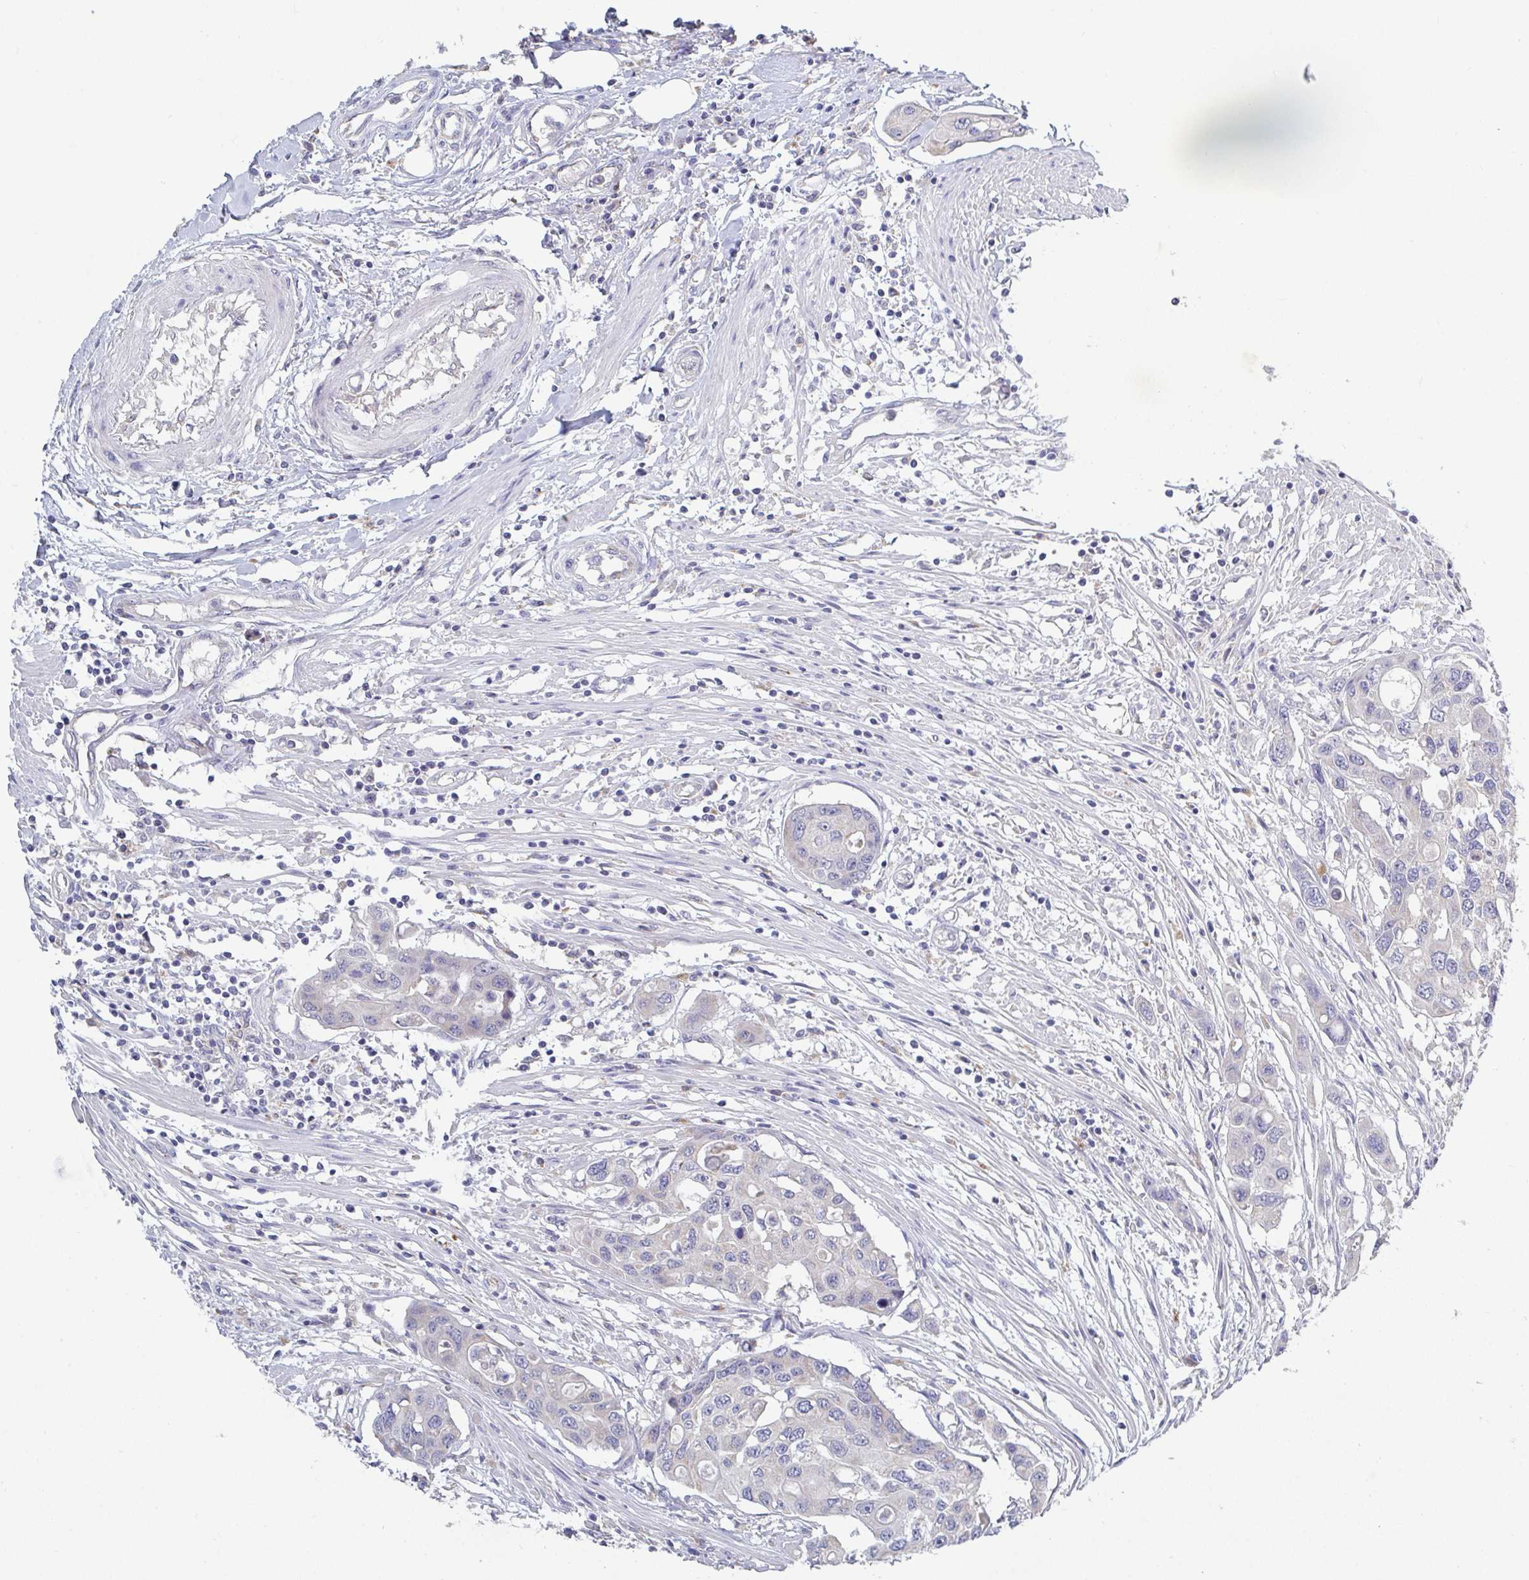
{"staining": {"intensity": "negative", "quantity": "none", "location": "none"}, "tissue": "colorectal cancer", "cell_type": "Tumor cells", "image_type": "cancer", "snomed": [{"axis": "morphology", "description": "Adenocarcinoma, NOS"}, {"axis": "topography", "description": "Colon"}], "caption": "Colorectal cancer (adenocarcinoma) stained for a protein using IHC exhibits no positivity tumor cells.", "gene": "GALNT13", "patient": {"sex": "male", "age": 77}}